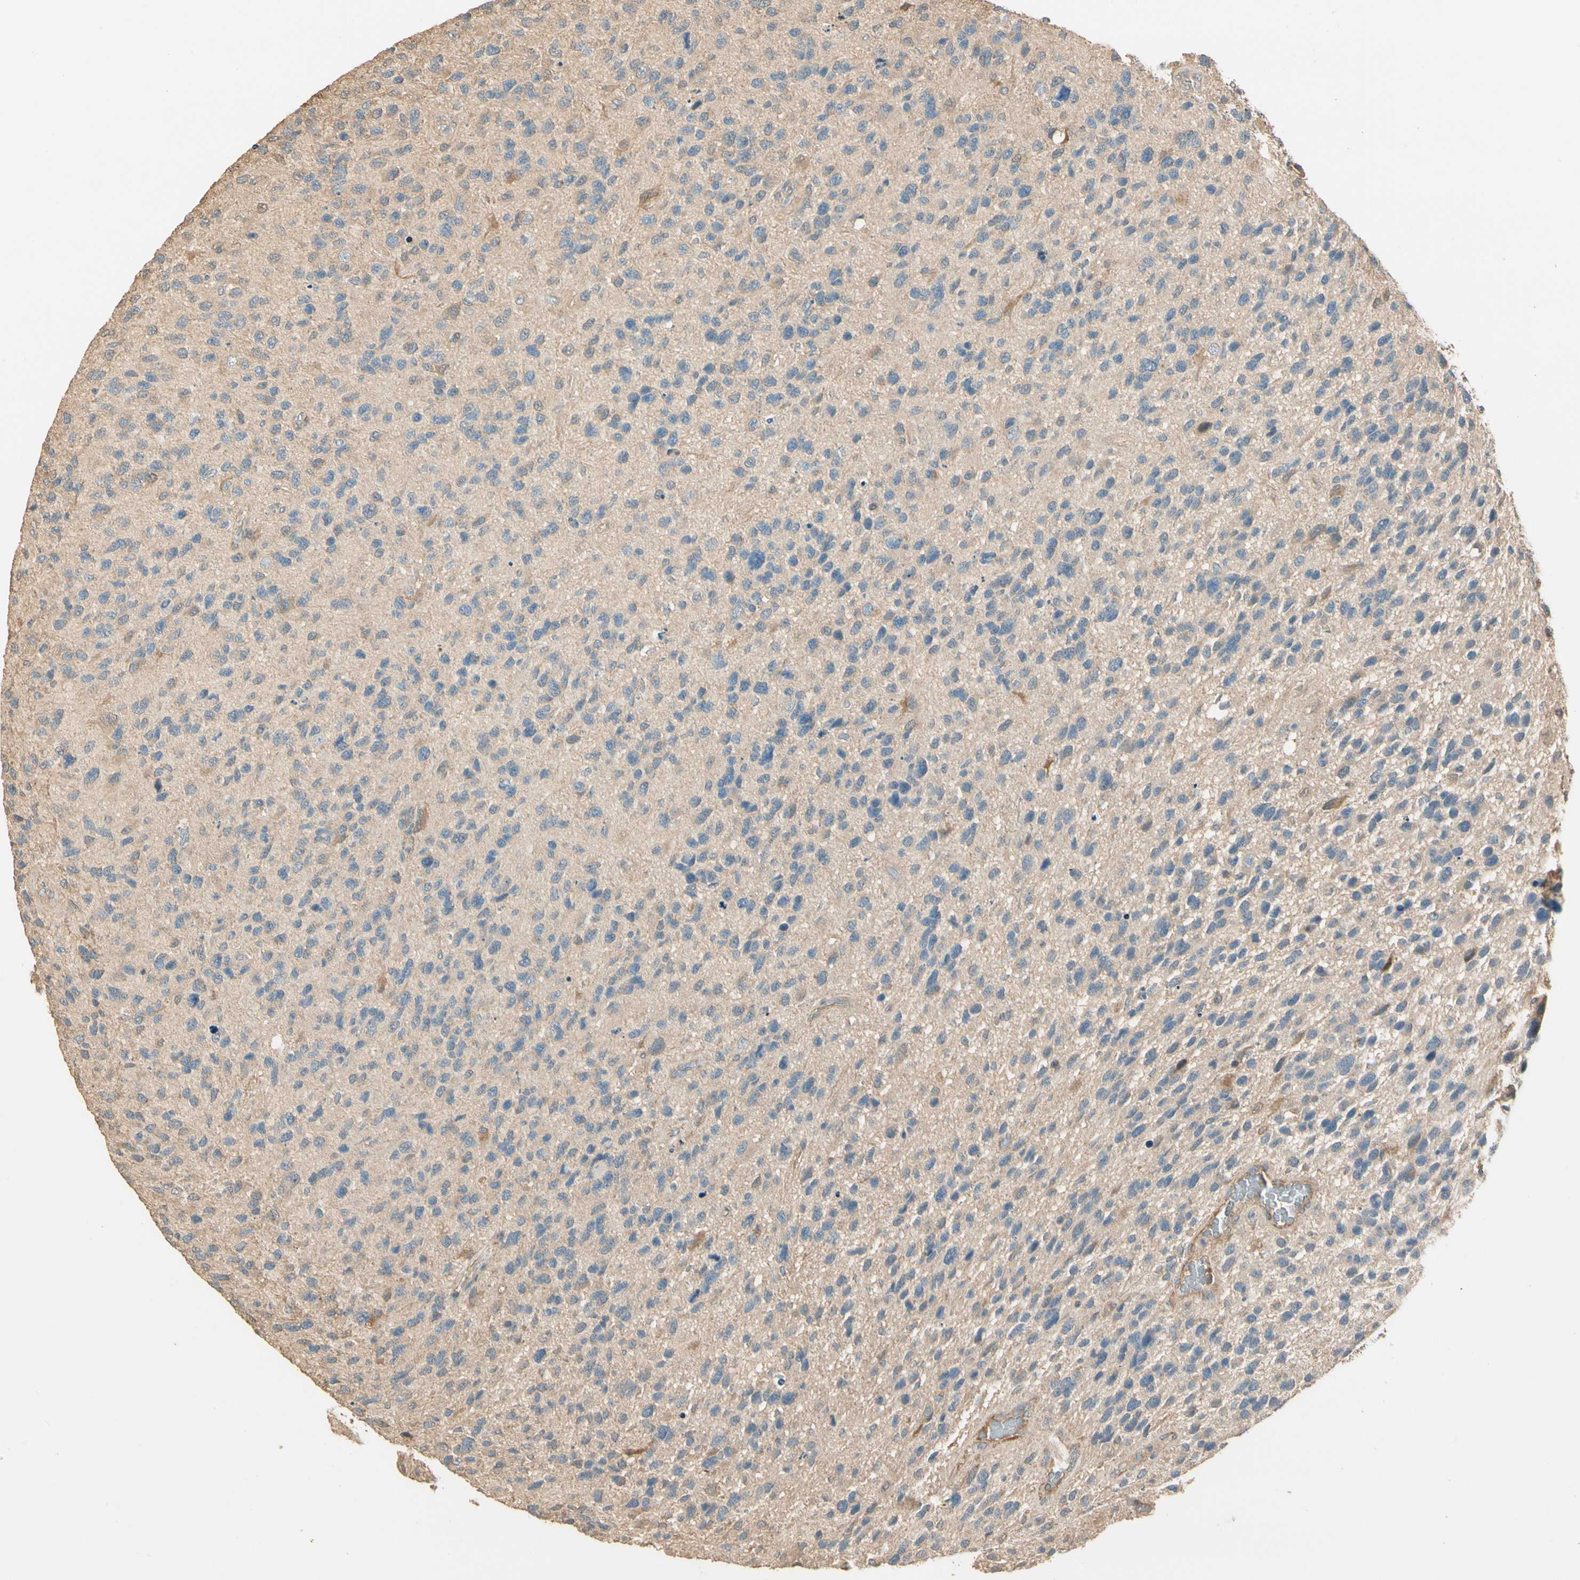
{"staining": {"intensity": "weak", "quantity": "25%-75%", "location": "cytoplasmic/membranous"}, "tissue": "glioma", "cell_type": "Tumor cells", "image_type": "cancer", "snomed": [{"axis": "morphology", "description": "Glioma, malignant, High grade"}, {"axis": "topography", "description": "Brain"}], "caption": "Malignant glioma (high-grade) stained with DAB immunohistochemistry displays low levels of weak cytoplasmic/membranous positivity in about 25%-75% of tumor cells. (DAB (3,3'-diaminobenzidine) = brown stain, brightfield microscopy at high magnification).", "gene": "CDH6", "patient": {"sex": "female", "age": 58}}